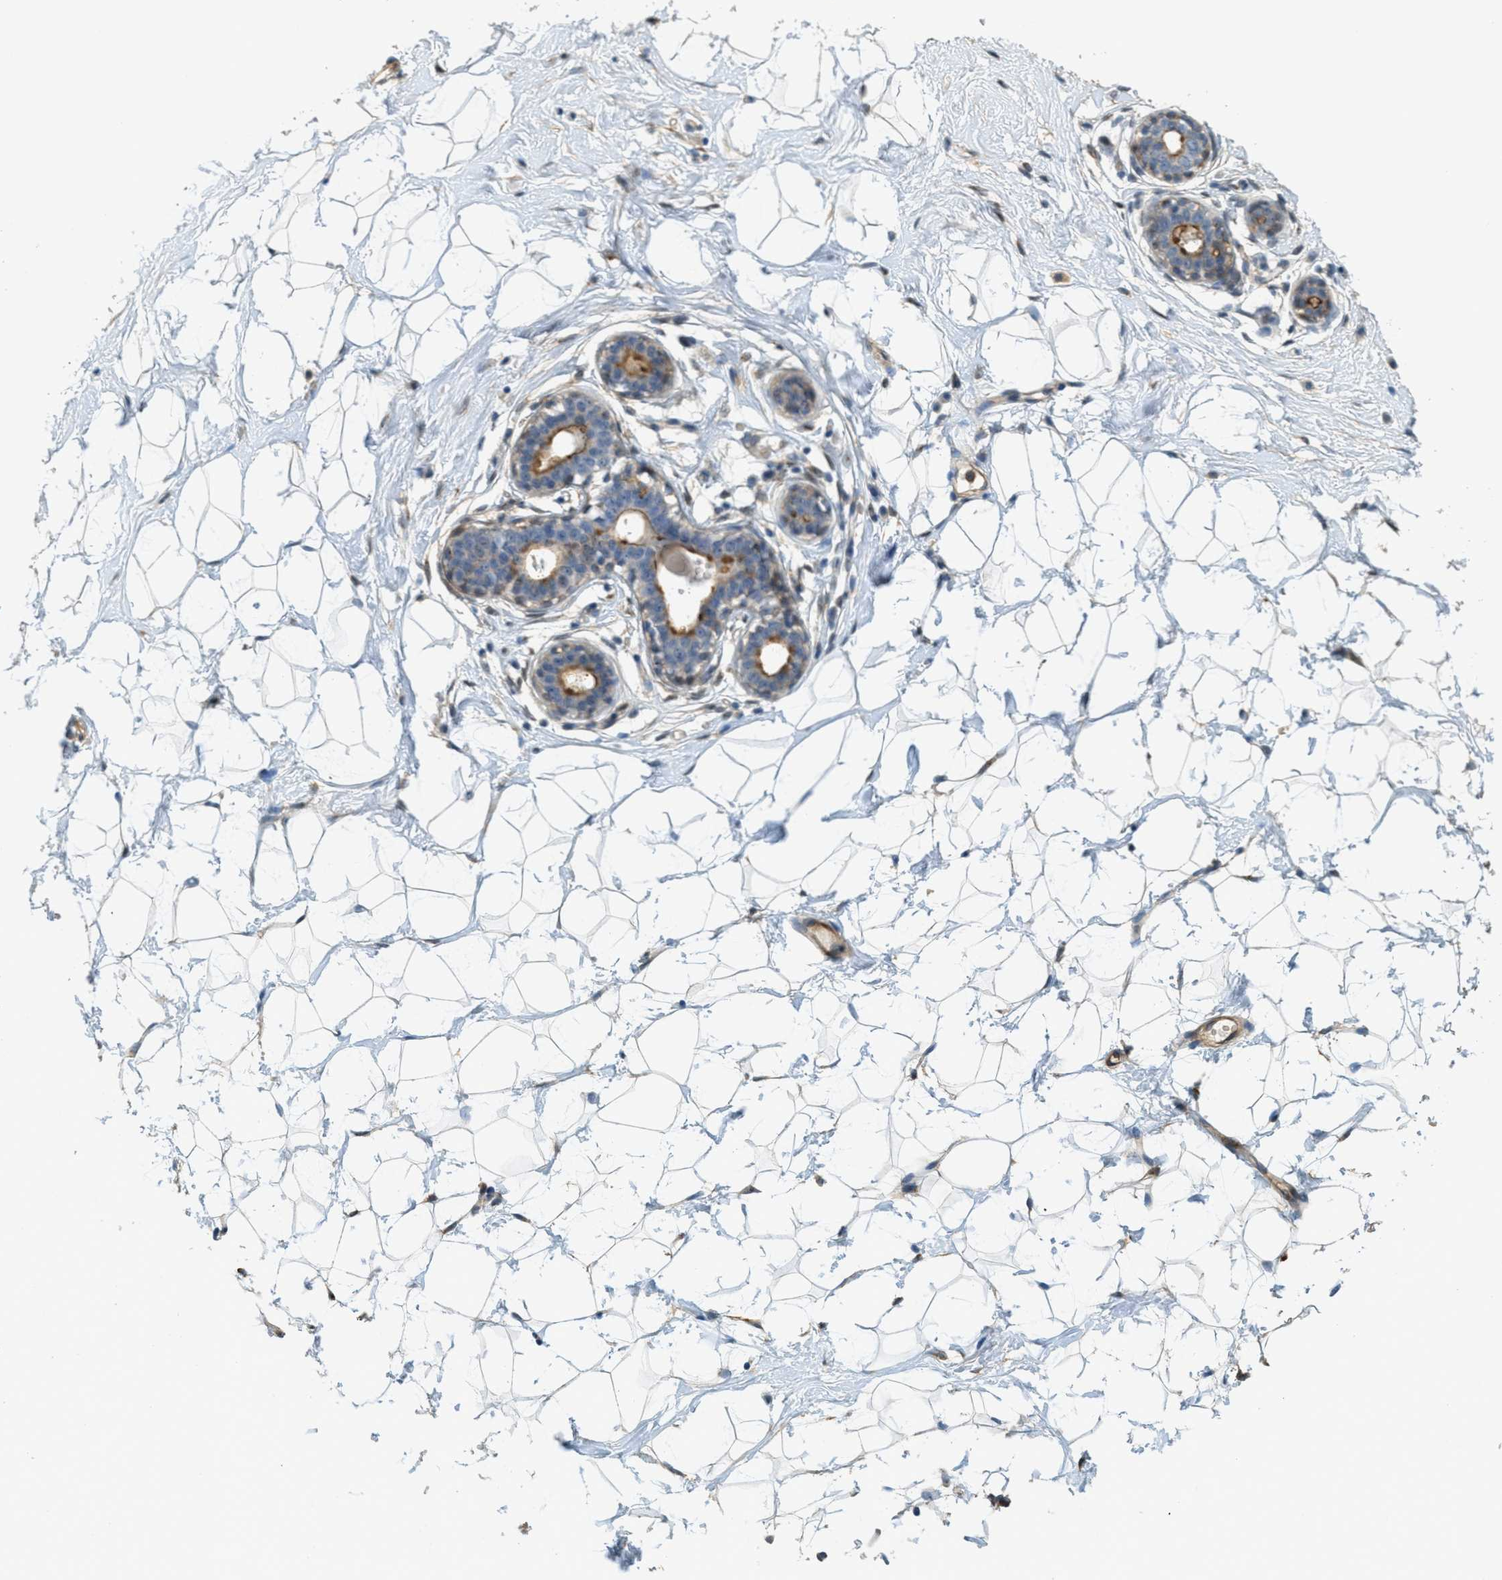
{"staining": {"intensity": "negative", "quantity": "none", "location": "none"}, "tissue": "breast", "cell_type": "Adipocytes", "image_type": "normal", "snomed": [{"axis": "morphology", "description": "Normal tissue, NOS"}, {"axis": "topography", "description": "Breast"}], "caption": "Breast was stained to show a protein in brown. There is no significant positivity in adipocytes. The staining was performed using DAB to visualize the protein expression in brown, while the nuclei were stained in blue with hematoxylin (Magnification: 20x).", "gene": "ADCY5", "patient": {"sex": "female", "age": 23}}